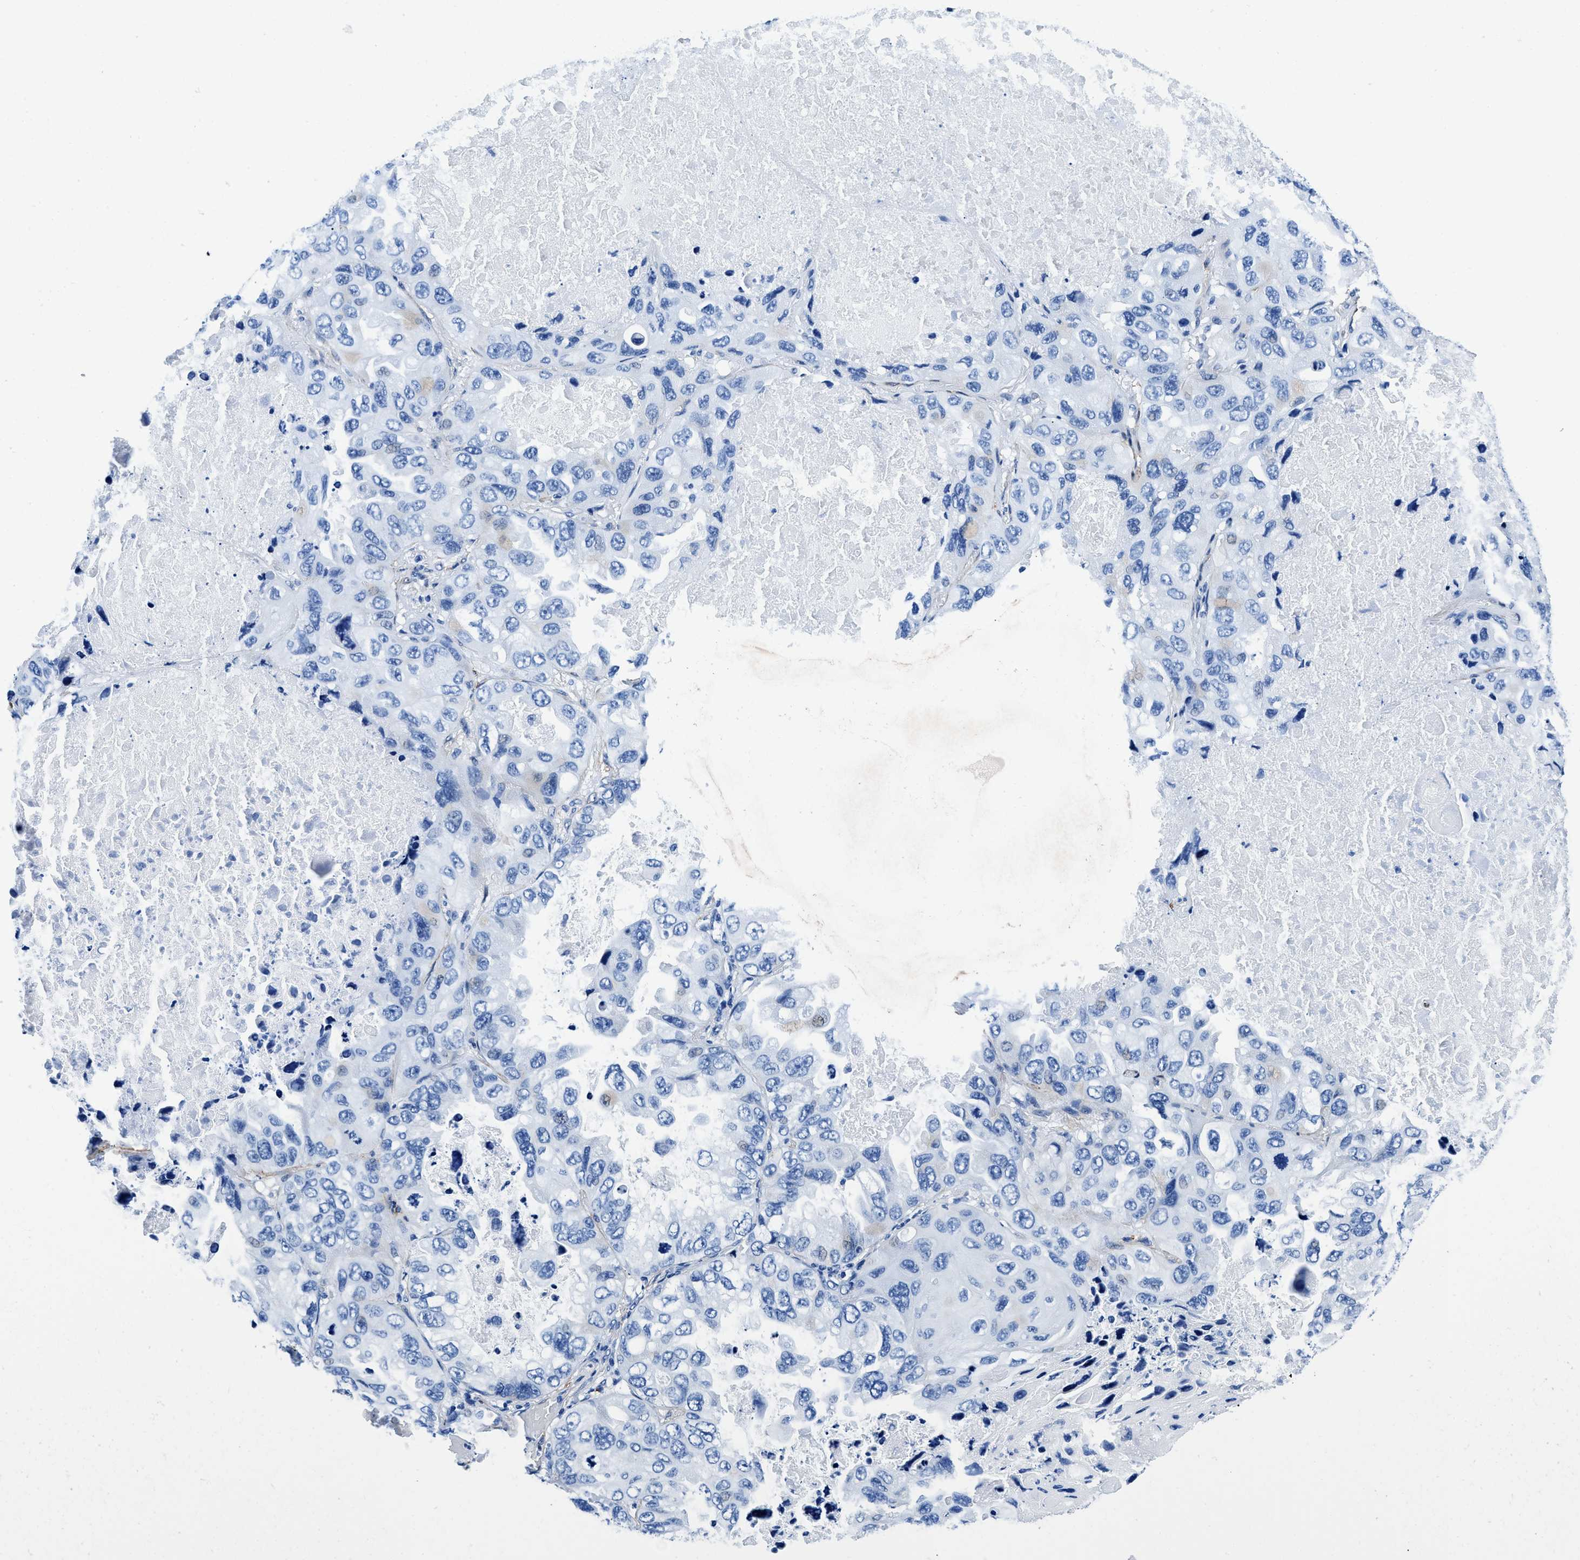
{"staining": {"intensity": "negative", "quantity": "none", "location": "none"}, "tissue": "lung cancer", "cell_type": "Tumor cells", "image_type": "cancer", "snomed": [{"axis": "morphology", "description": "Squamous cell carcinoma, NOS"}, {"axis": "topography", "description": "Lung"}], "caption": "Squamous cell carcinoma (lung) stained for a protein using IHC reveals no staining tumor cells.", "gene": "TEX261", "patient": {"sex": "female", "age": 73}}